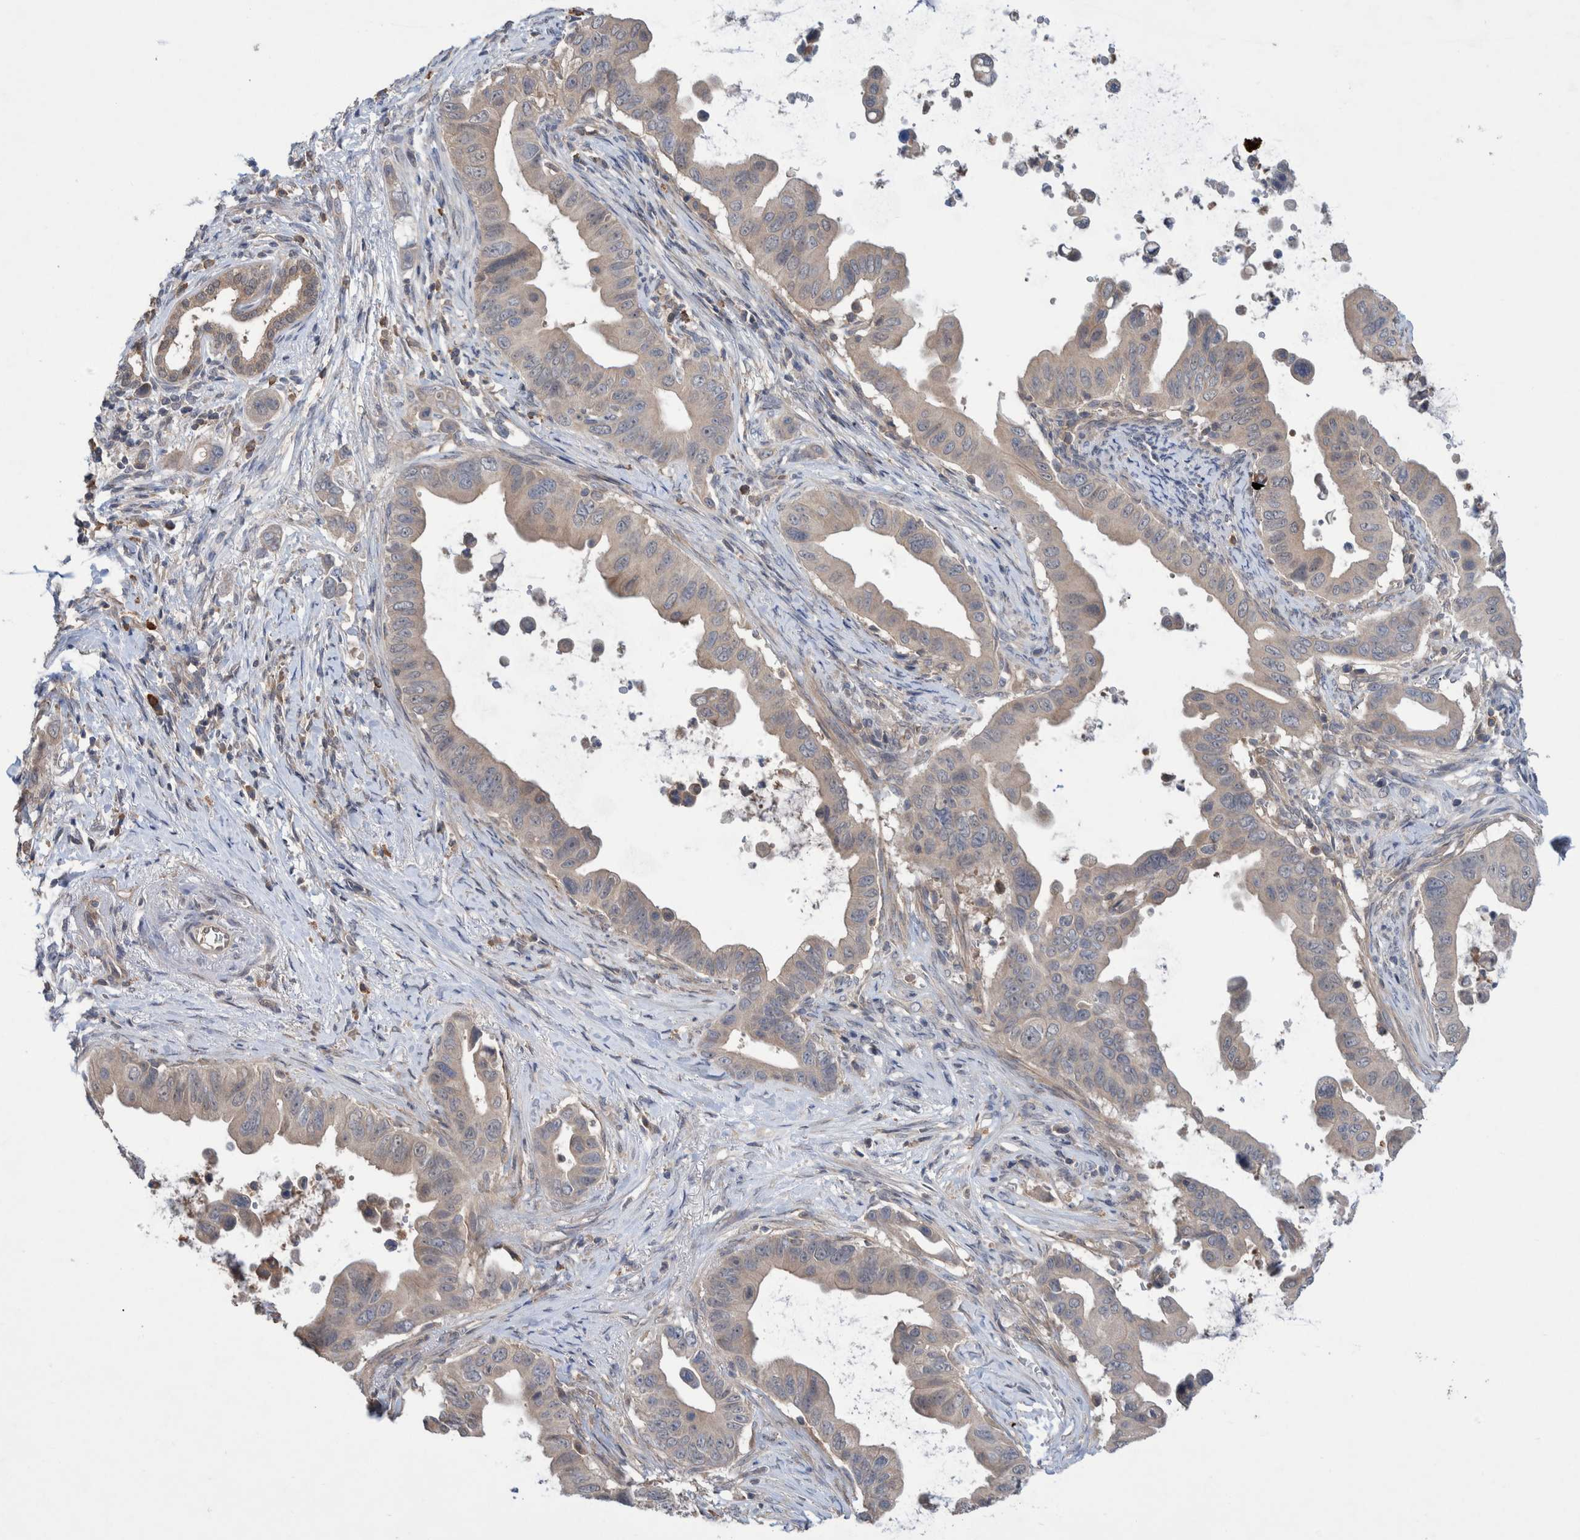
{"staining": {"intensity": "weak", "quantity": "<25%", "location": "cytoplasmic/membranous"}, "tissue": "pancreatic cancer", "cell_type": "Tumor cells", "image_type": "cancer", "snomed": [{"axis": "morphology", "description": "Adenocarcinoma, NOS"}, {"axis": "topography", "description": "Pancreas"}], "caption": "Adenocarcinoma (pancreatic) was stained to show a protein in brown. There is no significant expression in tumor cells.", "gene": "PLPBP", "patient": {"sex": "female", "age": 72}}